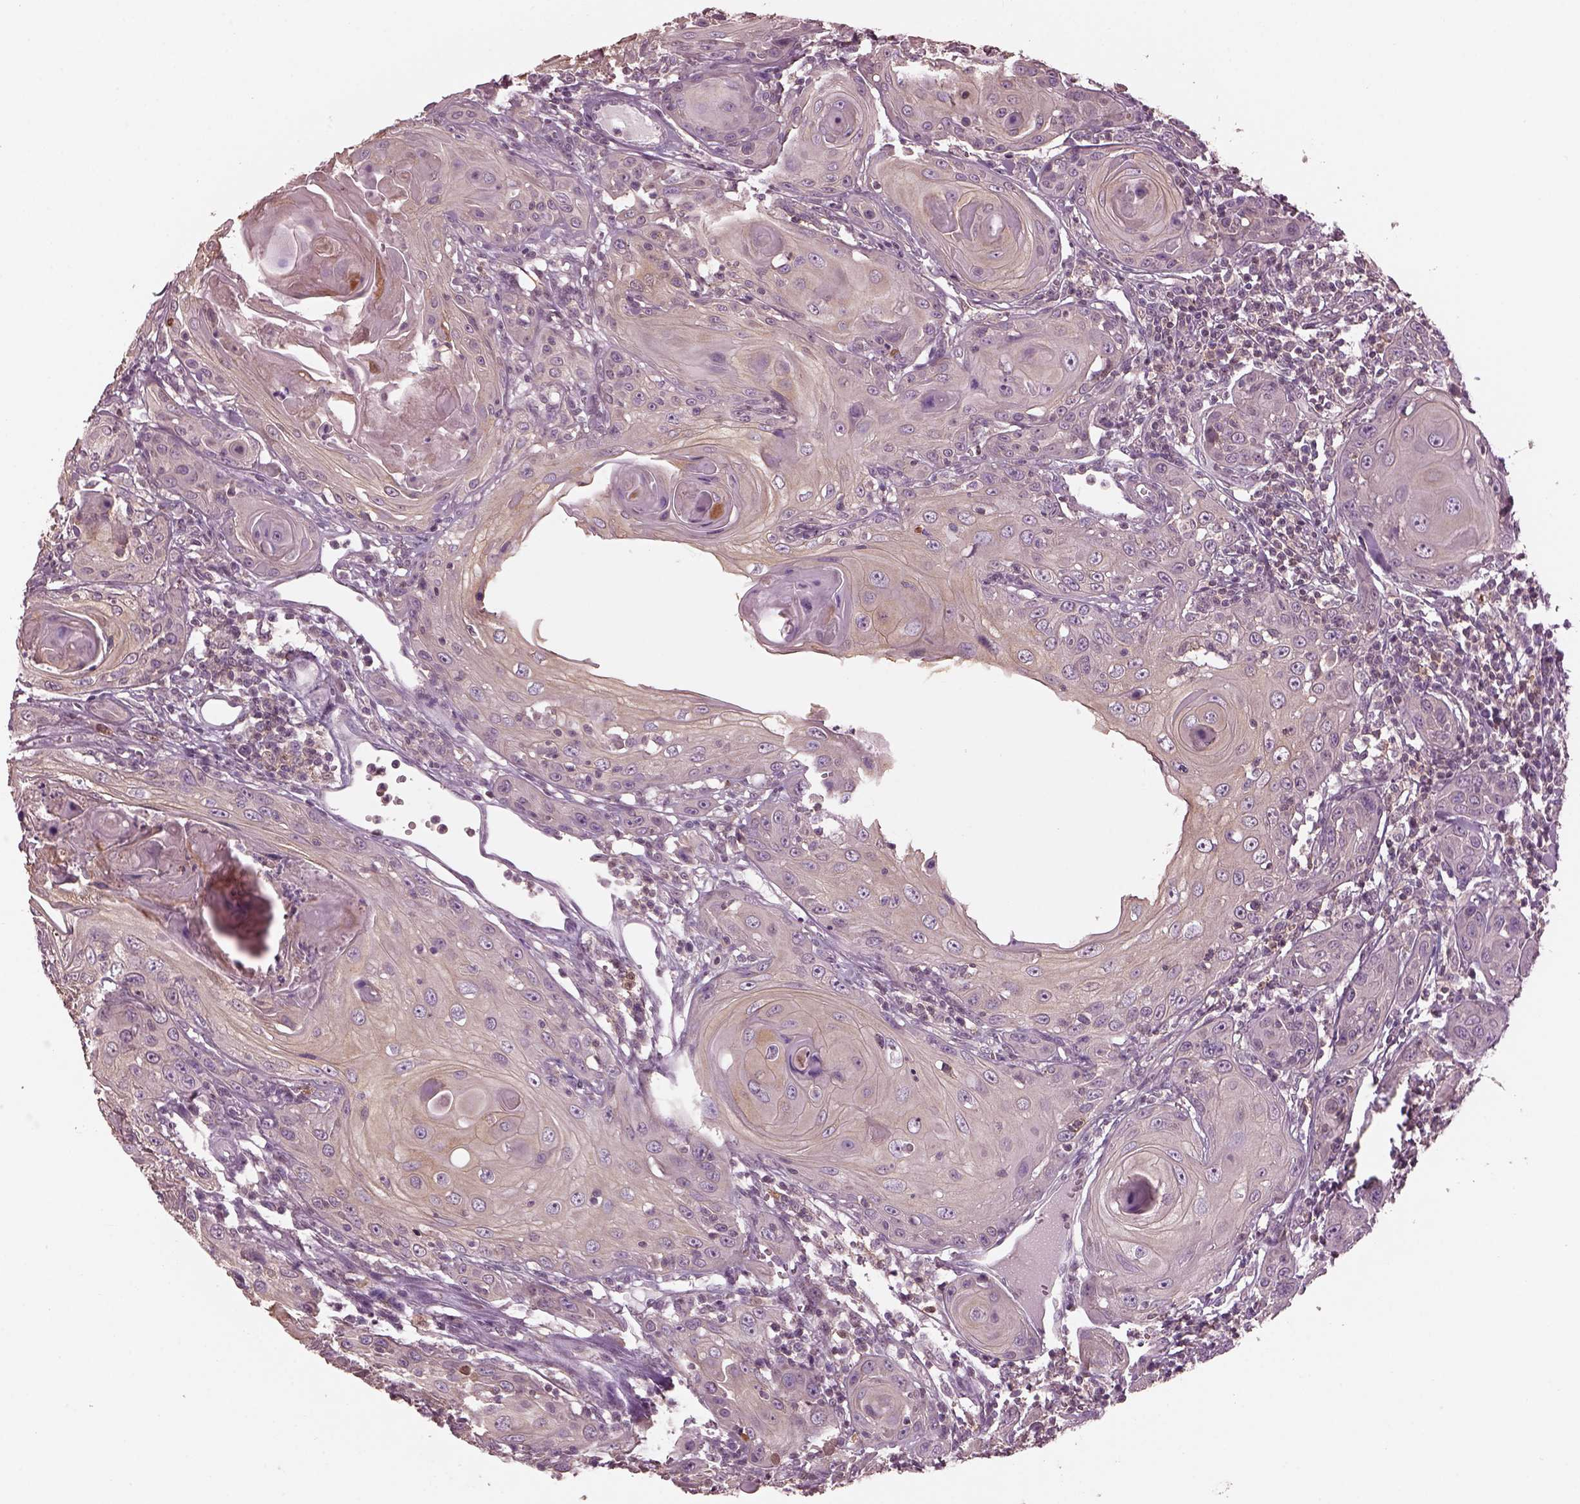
{"staining": {"intensity": "negative", "quantity": "none", "location": "none"}, "tissue": "head and neck cancer", "cell_type": "Tumor cells", "image_type": "cancer", "snomed": [{"axis": "morphology", "description": "Squamous cell carcinoma, NOS"}, {"axis": "topography", "description": "Head-Neck"}], "caption": "IHC of human squamous cell carcinoma (head and neck) shows no expression in tumor cells.", "gene": "SRI", "patient": {"sex": "female", "age": 80}}